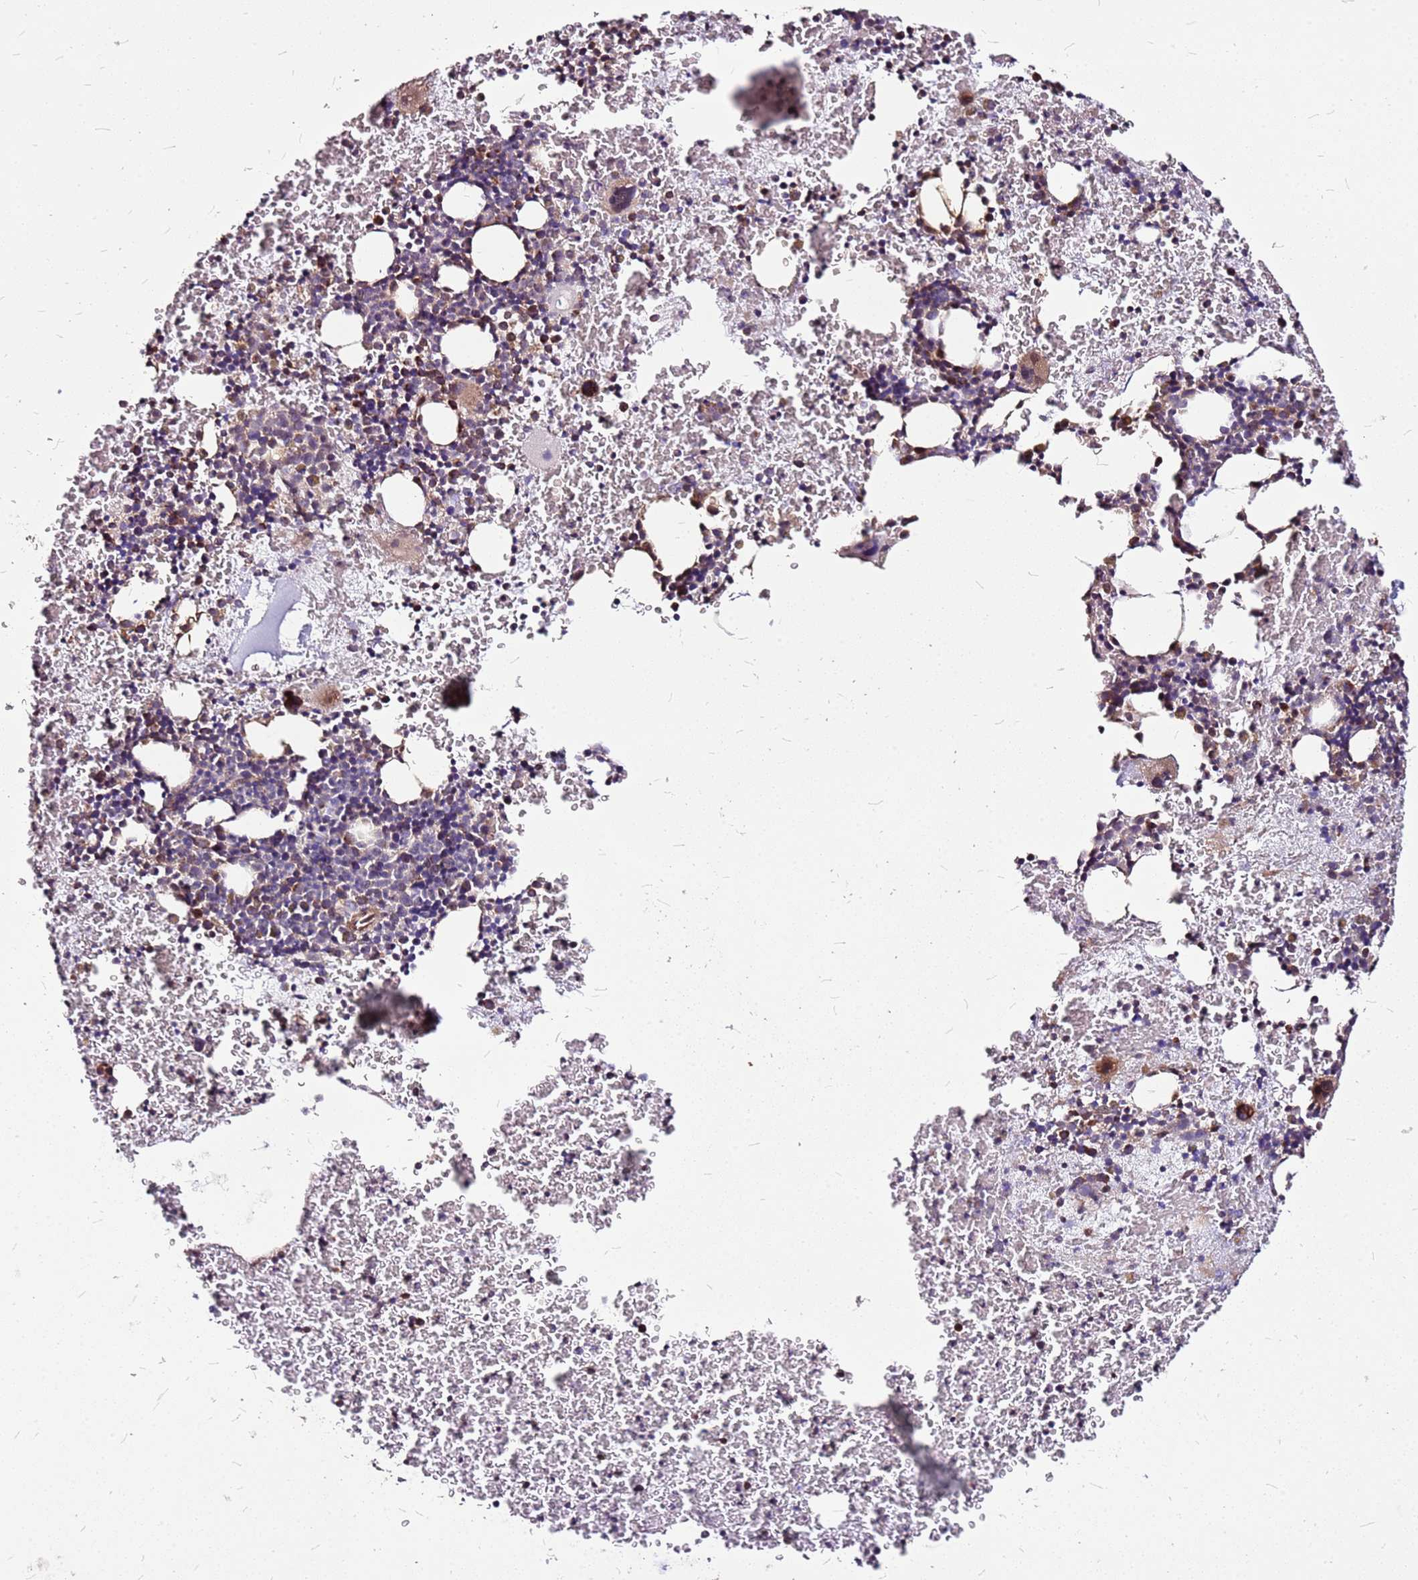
{"staining": {"intensity": "moderate", "quantity": "<25%", "location": "nuclear"}, "tissue": "bone marrow", "cell_type": "Hematopoietic cells", "image_type": "normal", "snomed": [{"axis": "morphology", "description": "Normal tissue, NOS"}, {"axis": "topography", "description": "Bone marrow"}], "caption": "The histopathology image exhibits immunohistochemical staining of unremarkable bone marrow. There is moderate nuclear staining is present in approximately <25% of hematopoietic cells.", "gene": "OR51T1", "patient": {"sex": "male", "age": 11}}